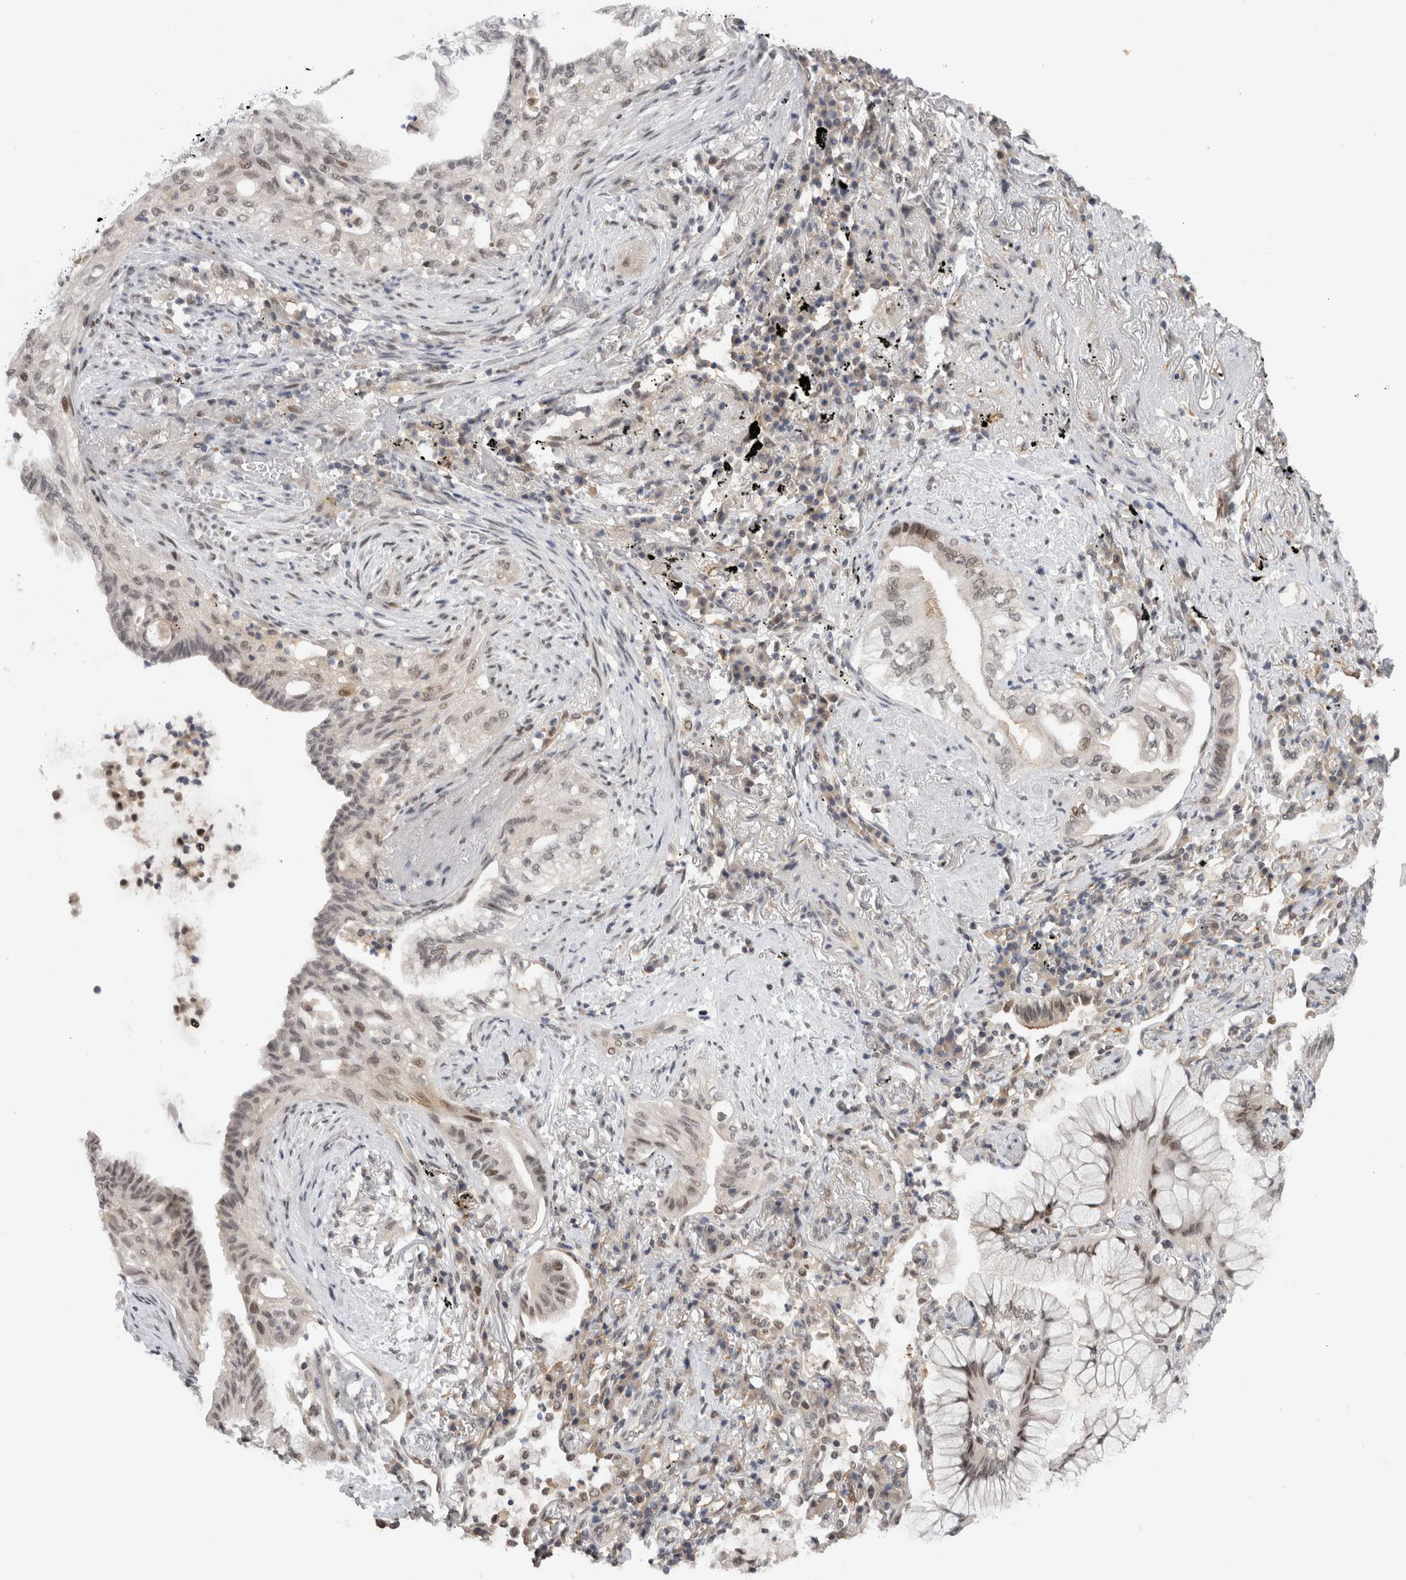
{"staining": {"intensity": "weak", "quantity": "25%-75%", "location": "nuclear"}, "tissue": "lung cancer", "cell_type": "Tumor cells", "image_type": "cancer", "snomed": [{"axis": "morphology", "description": "Adenocarcinoma, NOS"}, {"axis": "topography", "description": "Lung"}], "caption": "Weak nuclear protein expression is present in approximately 25%-75% of tumor cells in lung cancer.", "gene": "ZNF521", "patient": {"sex": "female", "age": 70}}